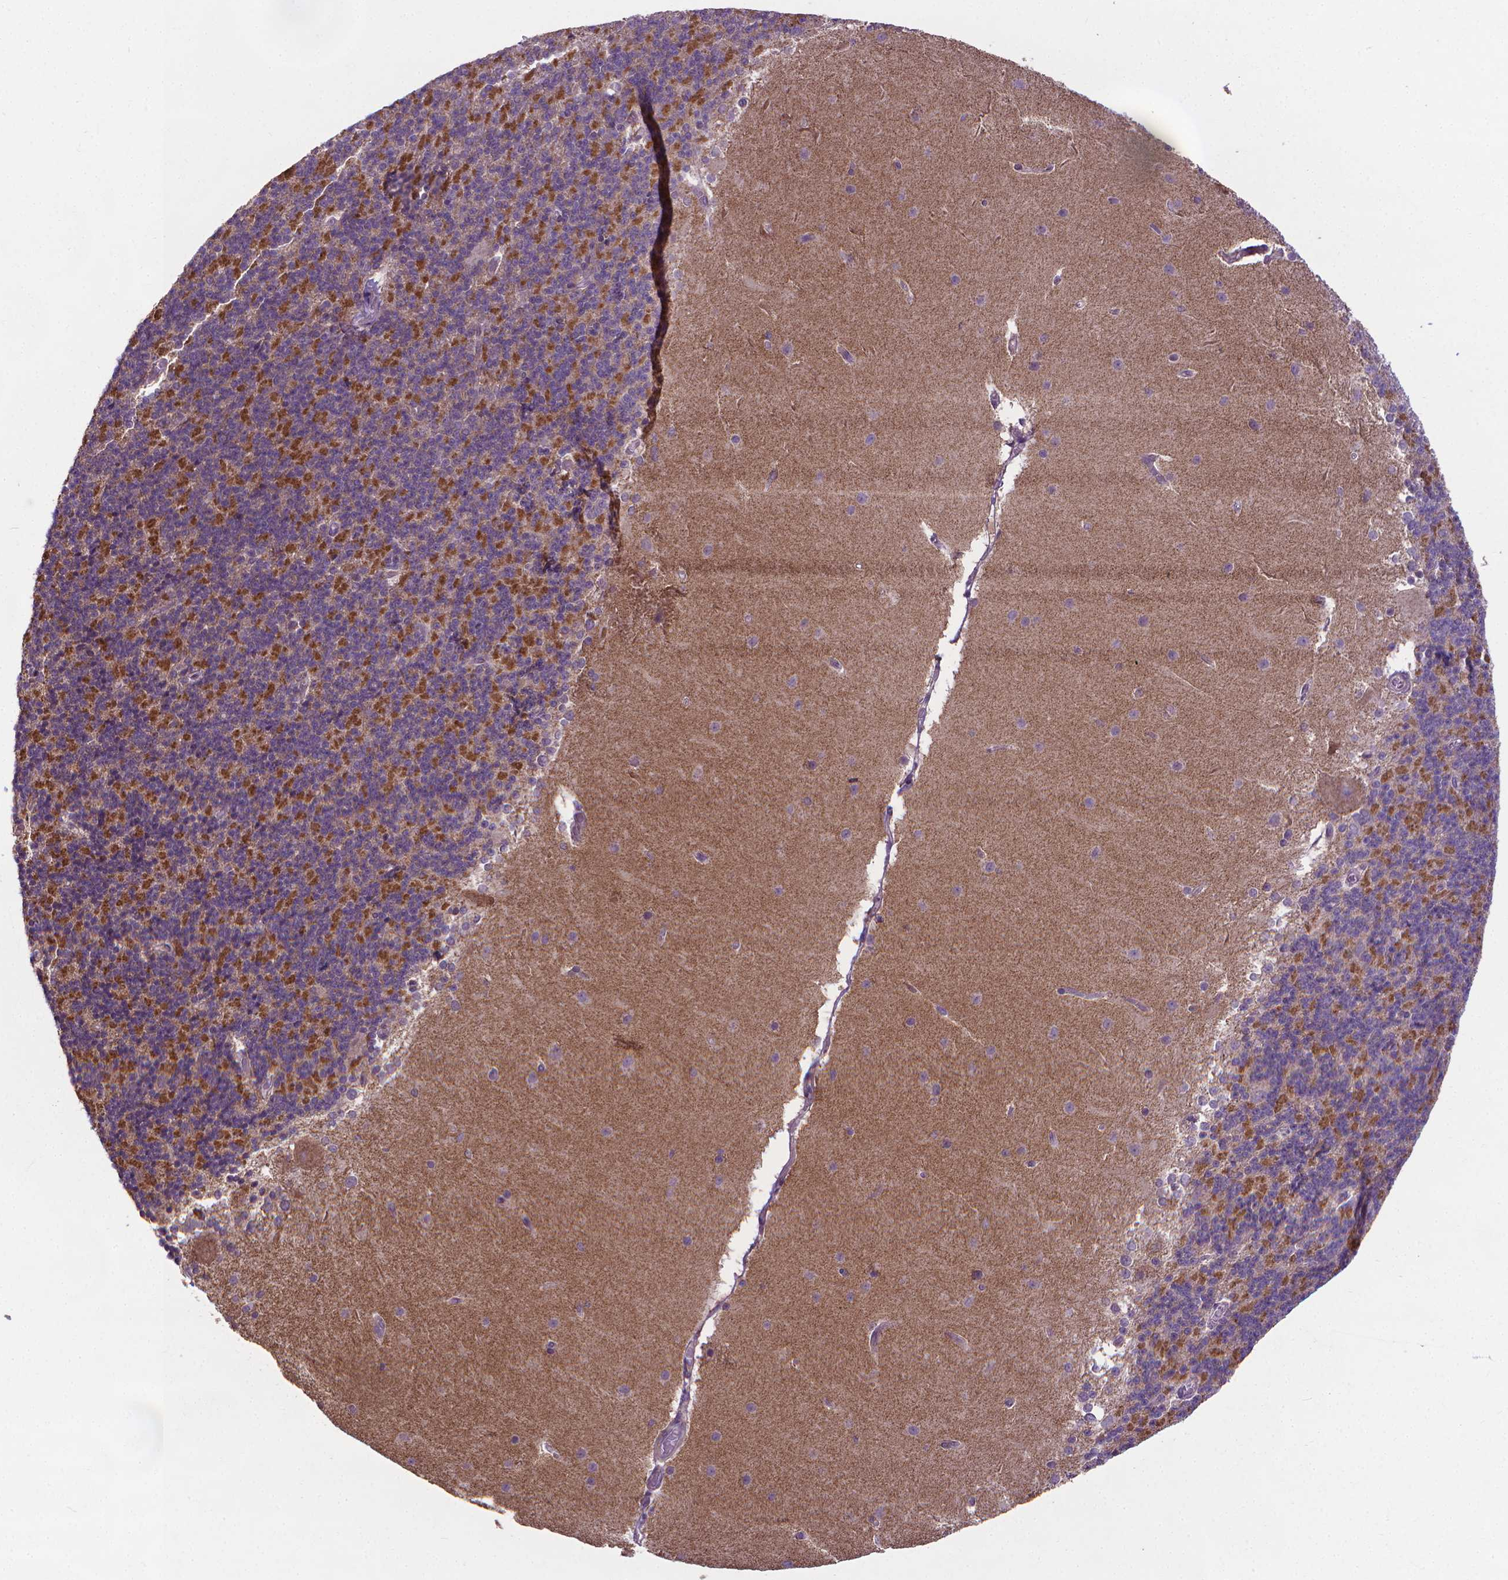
{"staining": {"intensity": "moderate", "quantity": "25%-75%", "location": "cytoplasmic/membranous"}, "tissue": "cerebellum", "cell_type": "Cells in granular layer", "image_type": "normal", "snomed": [{"axis": "morphology", "description": "Normal tissue, NOS"}, {"axis": "topography", "description": "Cerebellum"}], "caption": "The micrograph demonstrates staining of benign cerebellum, revealing moderate cytoplasmic/membranous protein expression (brown color) within cells in granular layer. The staining was performed using DAB (3,3'-diaminobenzidine), with brown indicating positive protein expression. Nuclei are stained blue with hematoxylin.", "gene": "GPR63", "patient": {"sex": "female", "age": 19}}